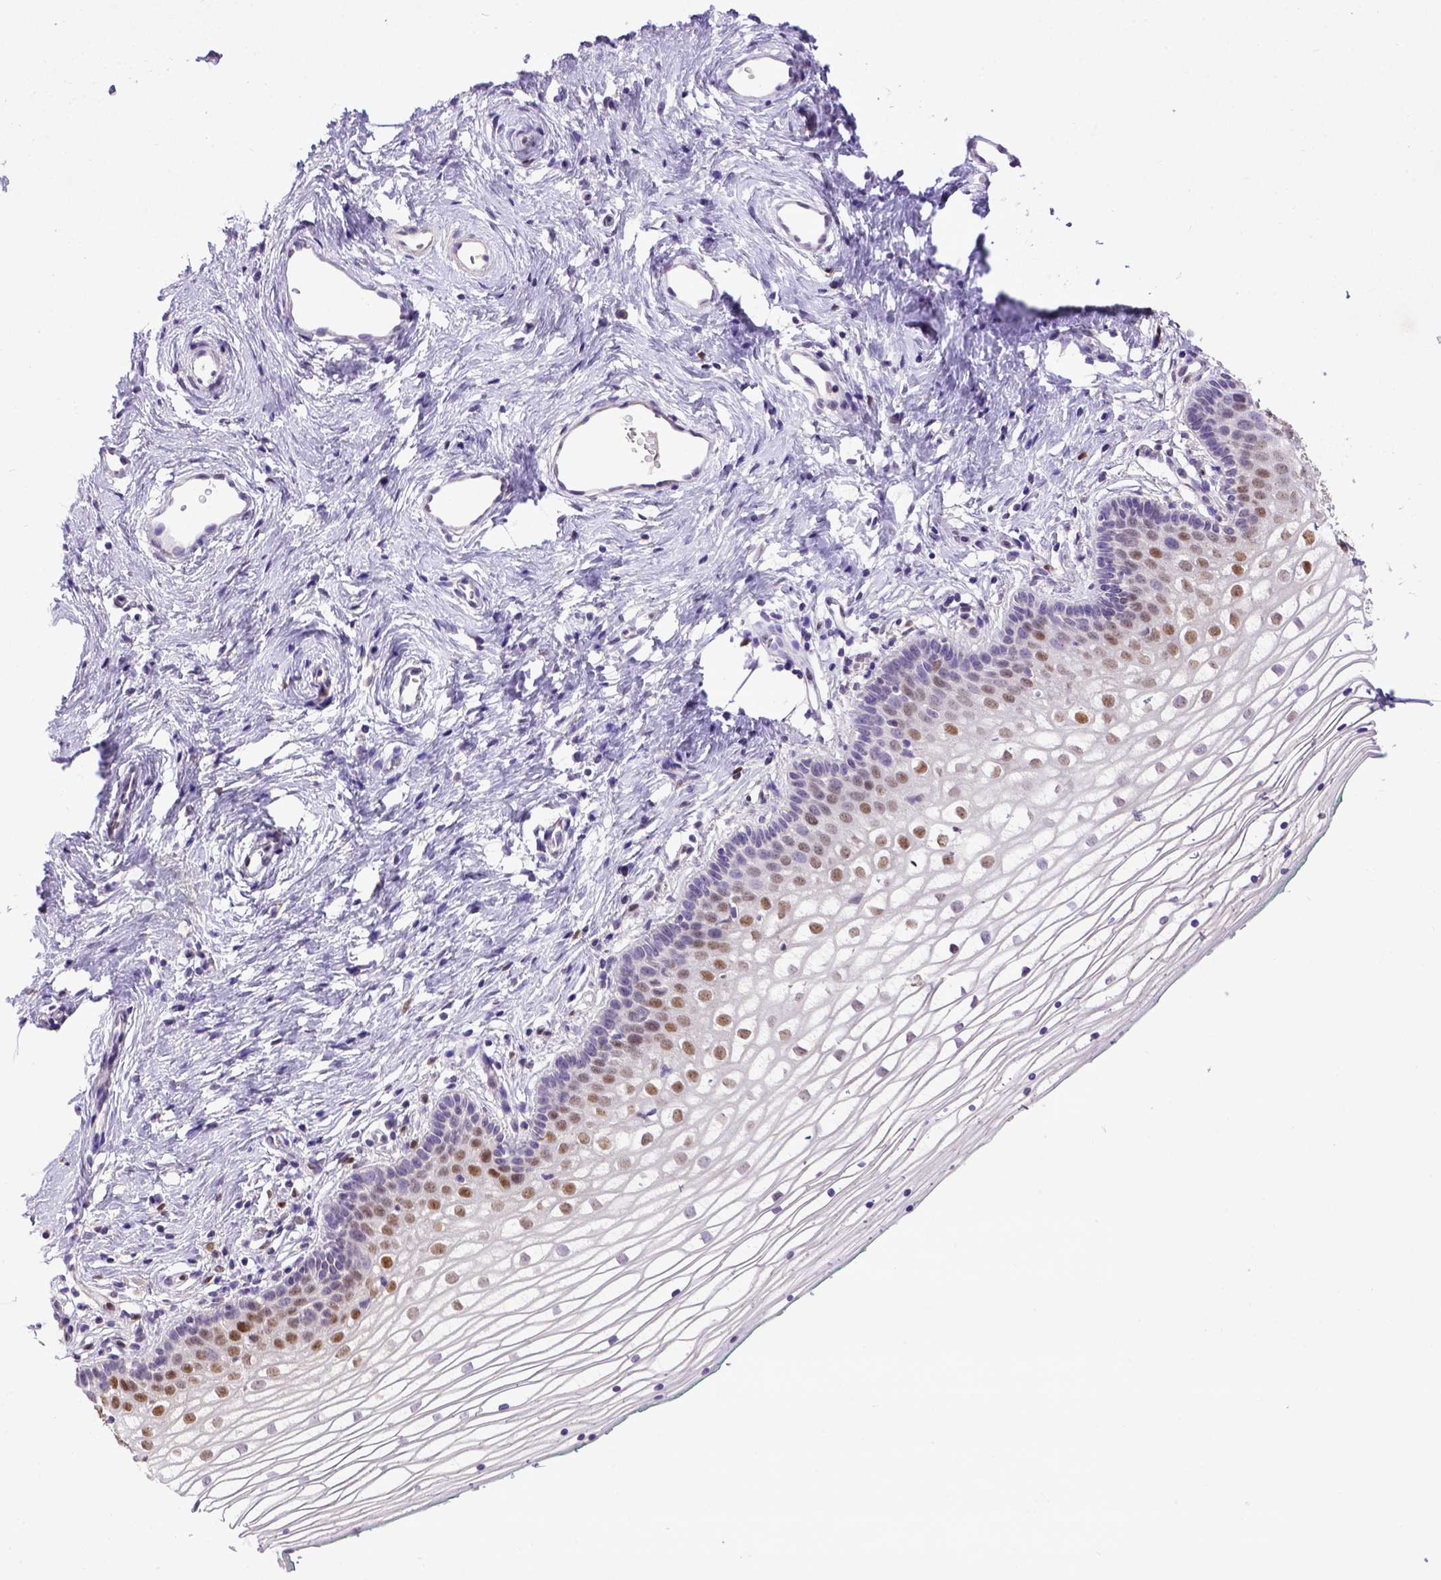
{"staining": {"intensity": "strong", "quantity": "25%-75%", "location": "nuclear"}, "tissue": "vagina", "cell_type": "Squamous epithelial cells", "image_type": "normal", "snomed": [{"axis": "morphology", "description": "Normal tissue, NOS"}, {"axis": "topography", "description": "Vagina"}], "caption": "An immunohistochemistry micrograph of normal tissue is shown. Protein staining in brown shows strong nuclear positivity in vagina within squamous epithelial cells. (Stains: DAB (3,3'-diaminobenzidine) in brown, nuclei in blue, Microscopy: brightfield microscopy at high magnification).", "gene": "CDKN1A", "patient": {"sex": "female", "age": 36}}